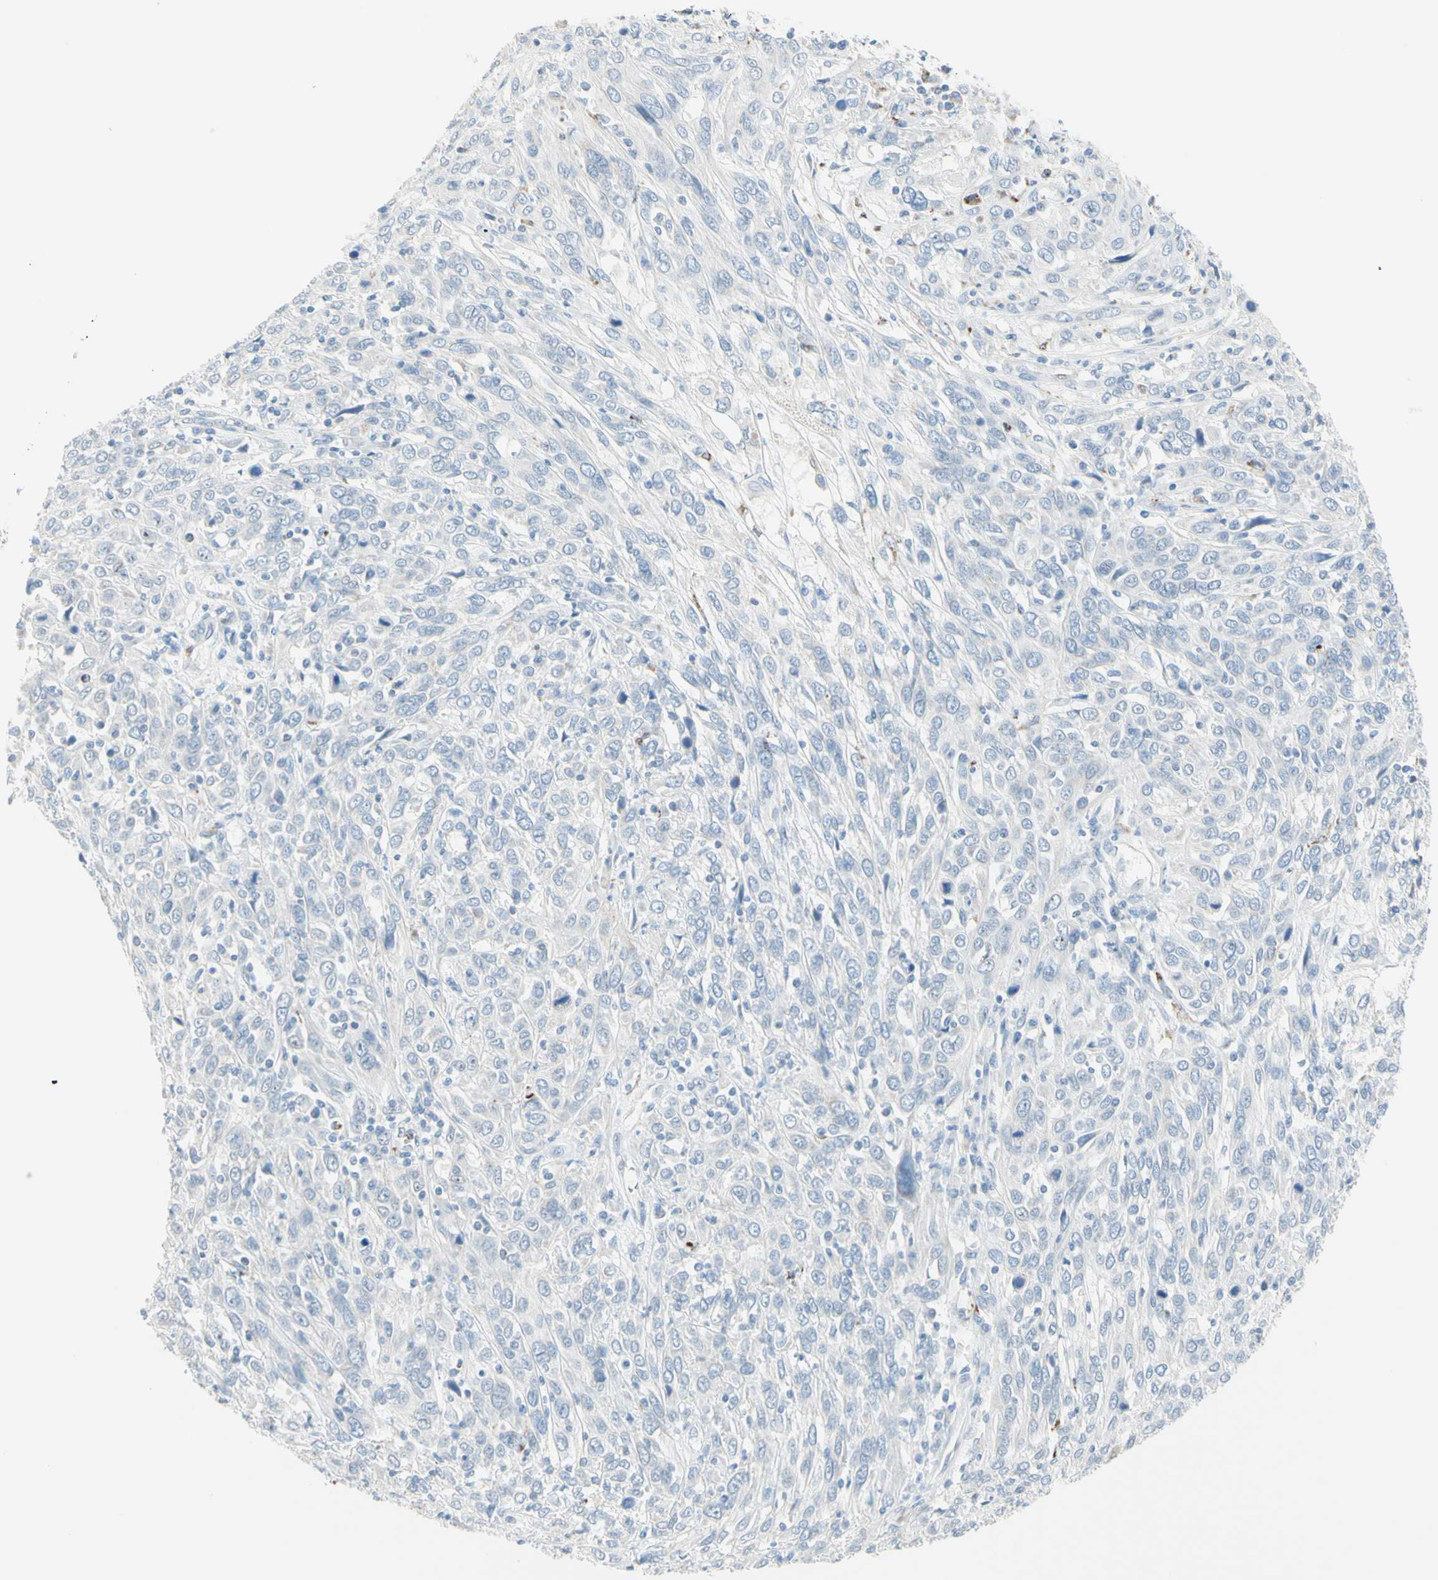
{"staining": {"intensity": "negative", "quantity": "none", "location": "none"}, "tissue": "cervical cancer", "cell_type": "Tumor cells", "image_type": "cancer", "snomed": [{"axis": "morphology", "description": "Squamous cell carcinoma, NOS"}, {"axis": "topography", "description": "Cervix"}], "caption": "The micrograph demonstrates no staining of tumor cells in cervical cancer (squamous cell carcinoma).", "gene": "CYSLTR1", "patient": {"sex": "female", "age": 46}}